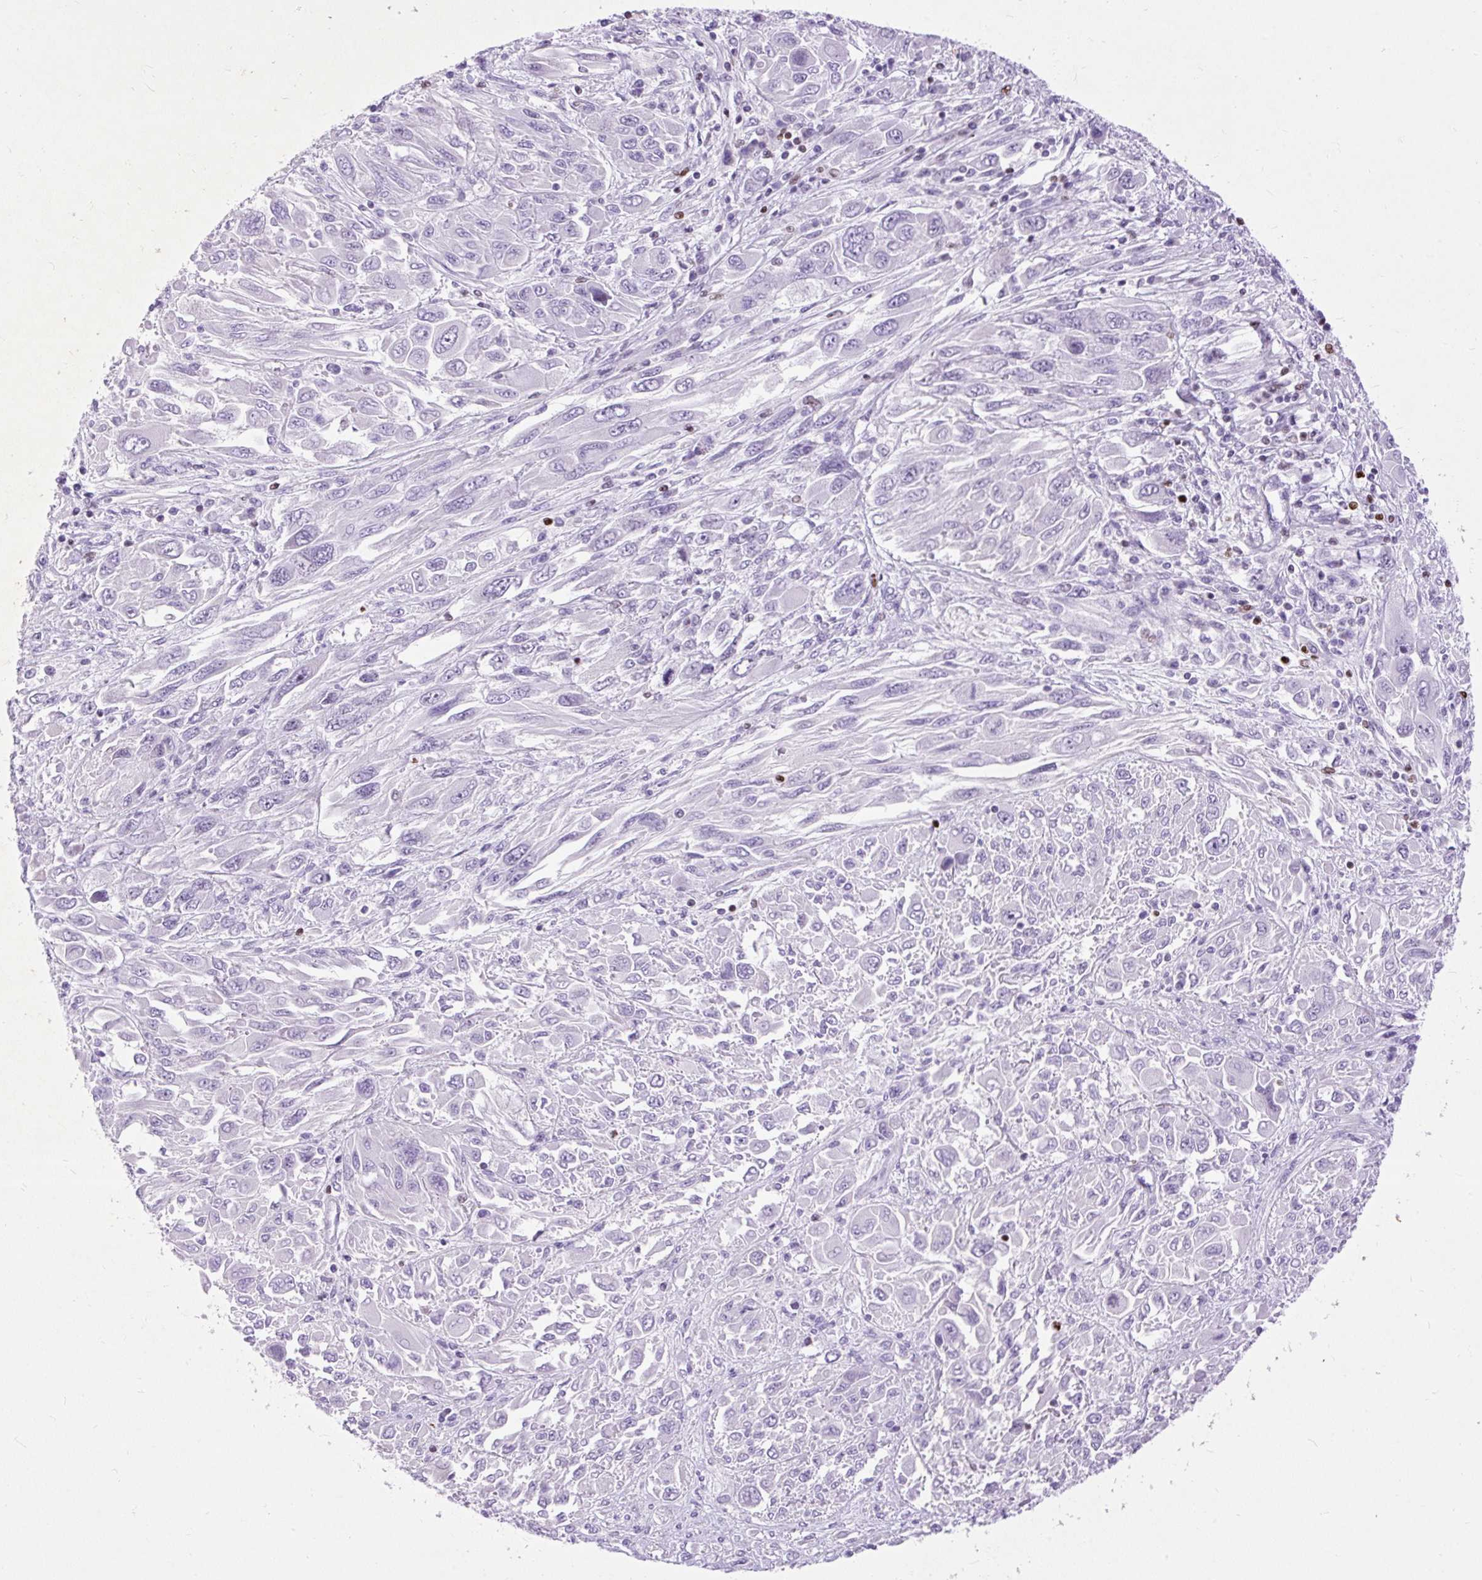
{"staining": {"intensity": "negative", "quantity": "none", "location": "none"}, "tissue": "melanoma", "cell_type": "Tumor cells", "image_type": "cancer", "snomed": [{"axis": "morphology", "description": "Malignant melanoma, NOS"}, {"axis": "topography", "description": "Skin"}], "caption": "An image of melanoma stained for a protein displays no brown staining in tumor cells. (Immunohistochemistry (ihc), brightfield microscopy, high magnification).", "gene": "SPC24", "patient": {"sex": "female", "age": 91}}